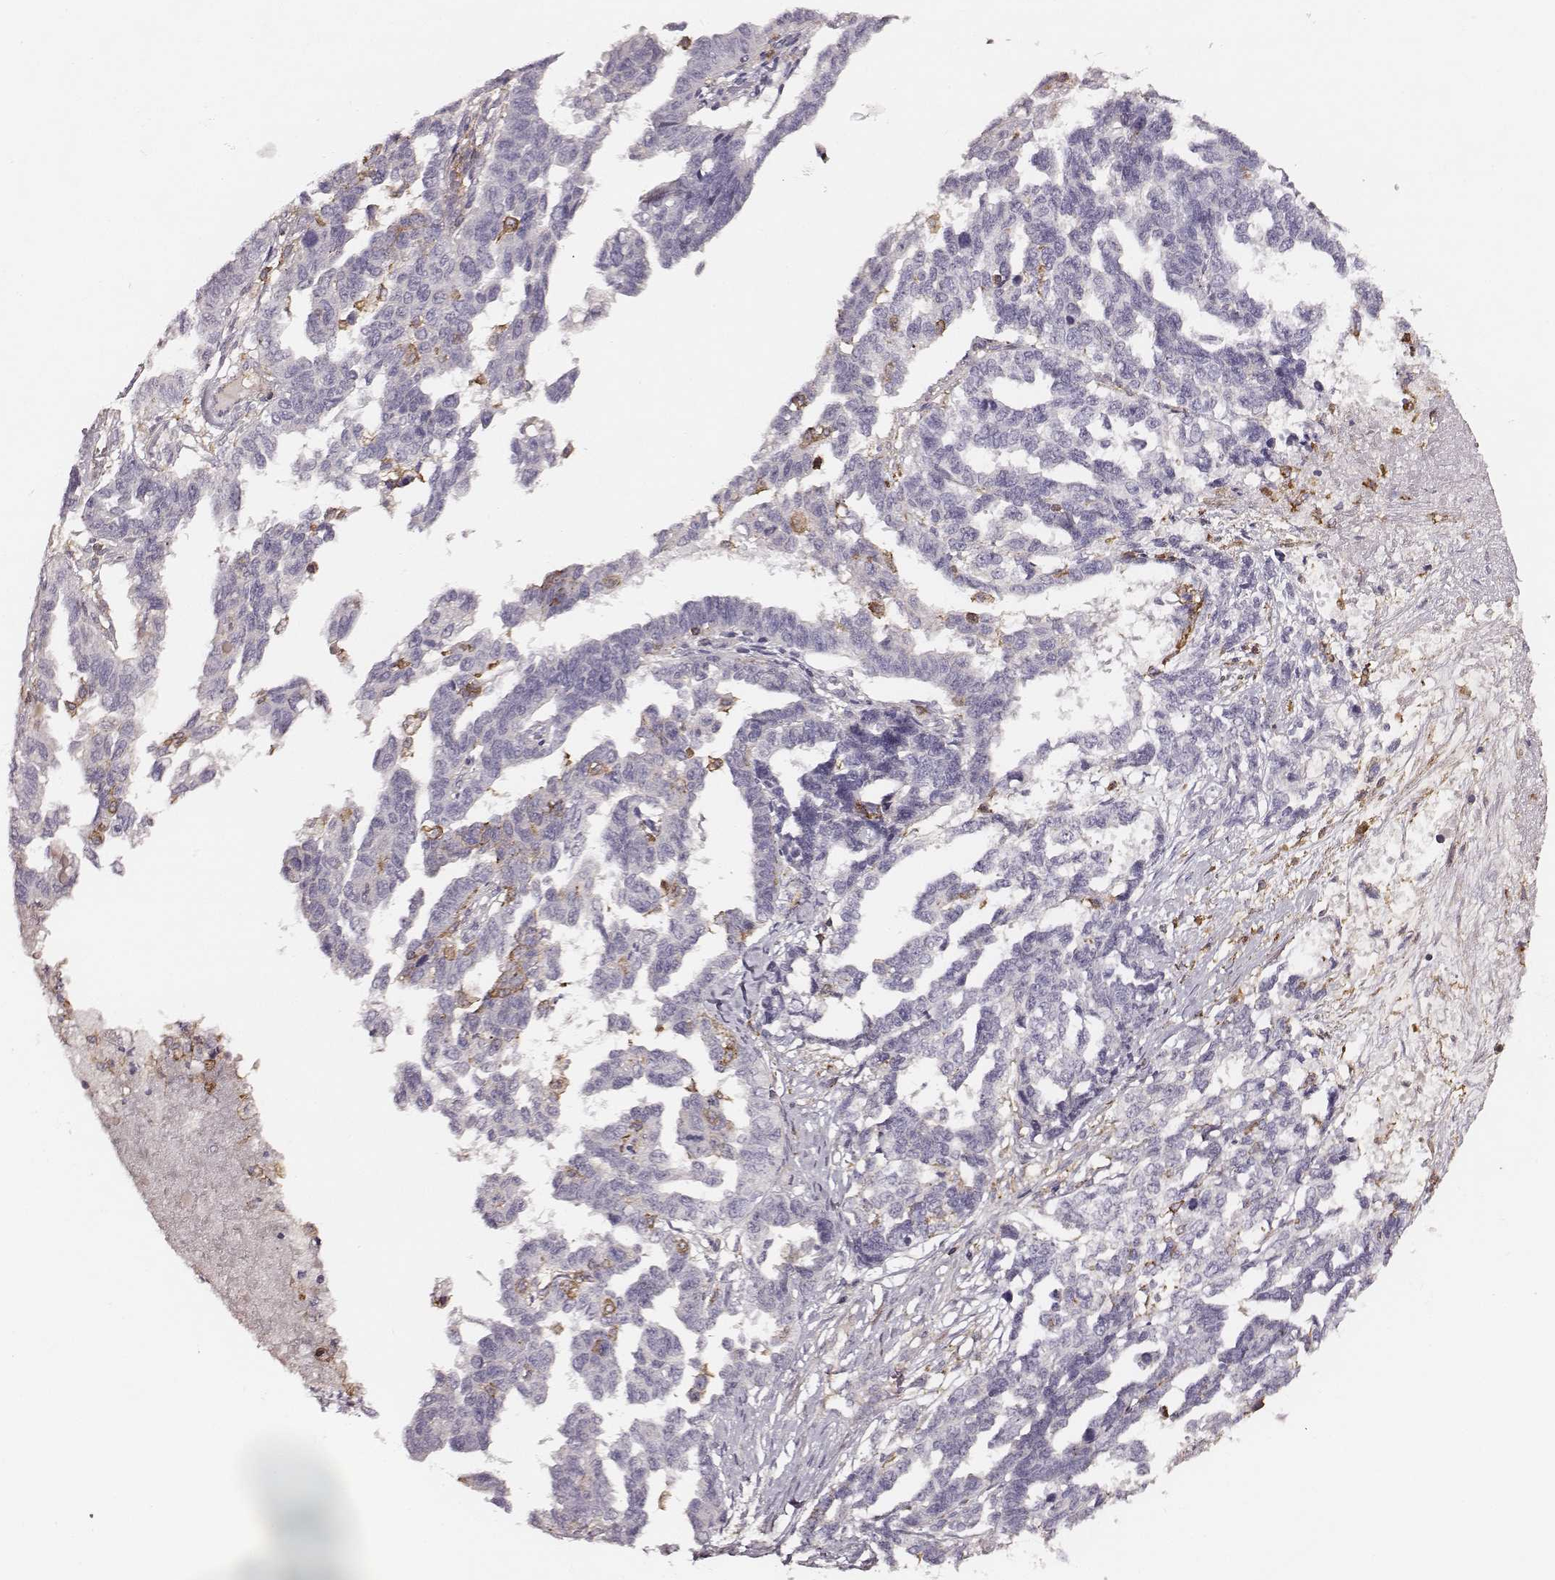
{"staining": {"intensity": "negative", "quantity": "none", "location": "none"}, "tissue": "ovarian cancer", "cell_type": "Tumor cells", "image_type": "cancer", "snomed": [{"axis": "morphology", "description": "Cystadenocarcinoma, serous, NOS"}, {"axis": "topography", "description": "Ovary"}], "caption": "Tumor cells are negative for brown protein staining in ovarian cancer (serous cystadenocarcinoma).", "gene": "ZYX", "patient": {"sex": "female", "age": 69}}